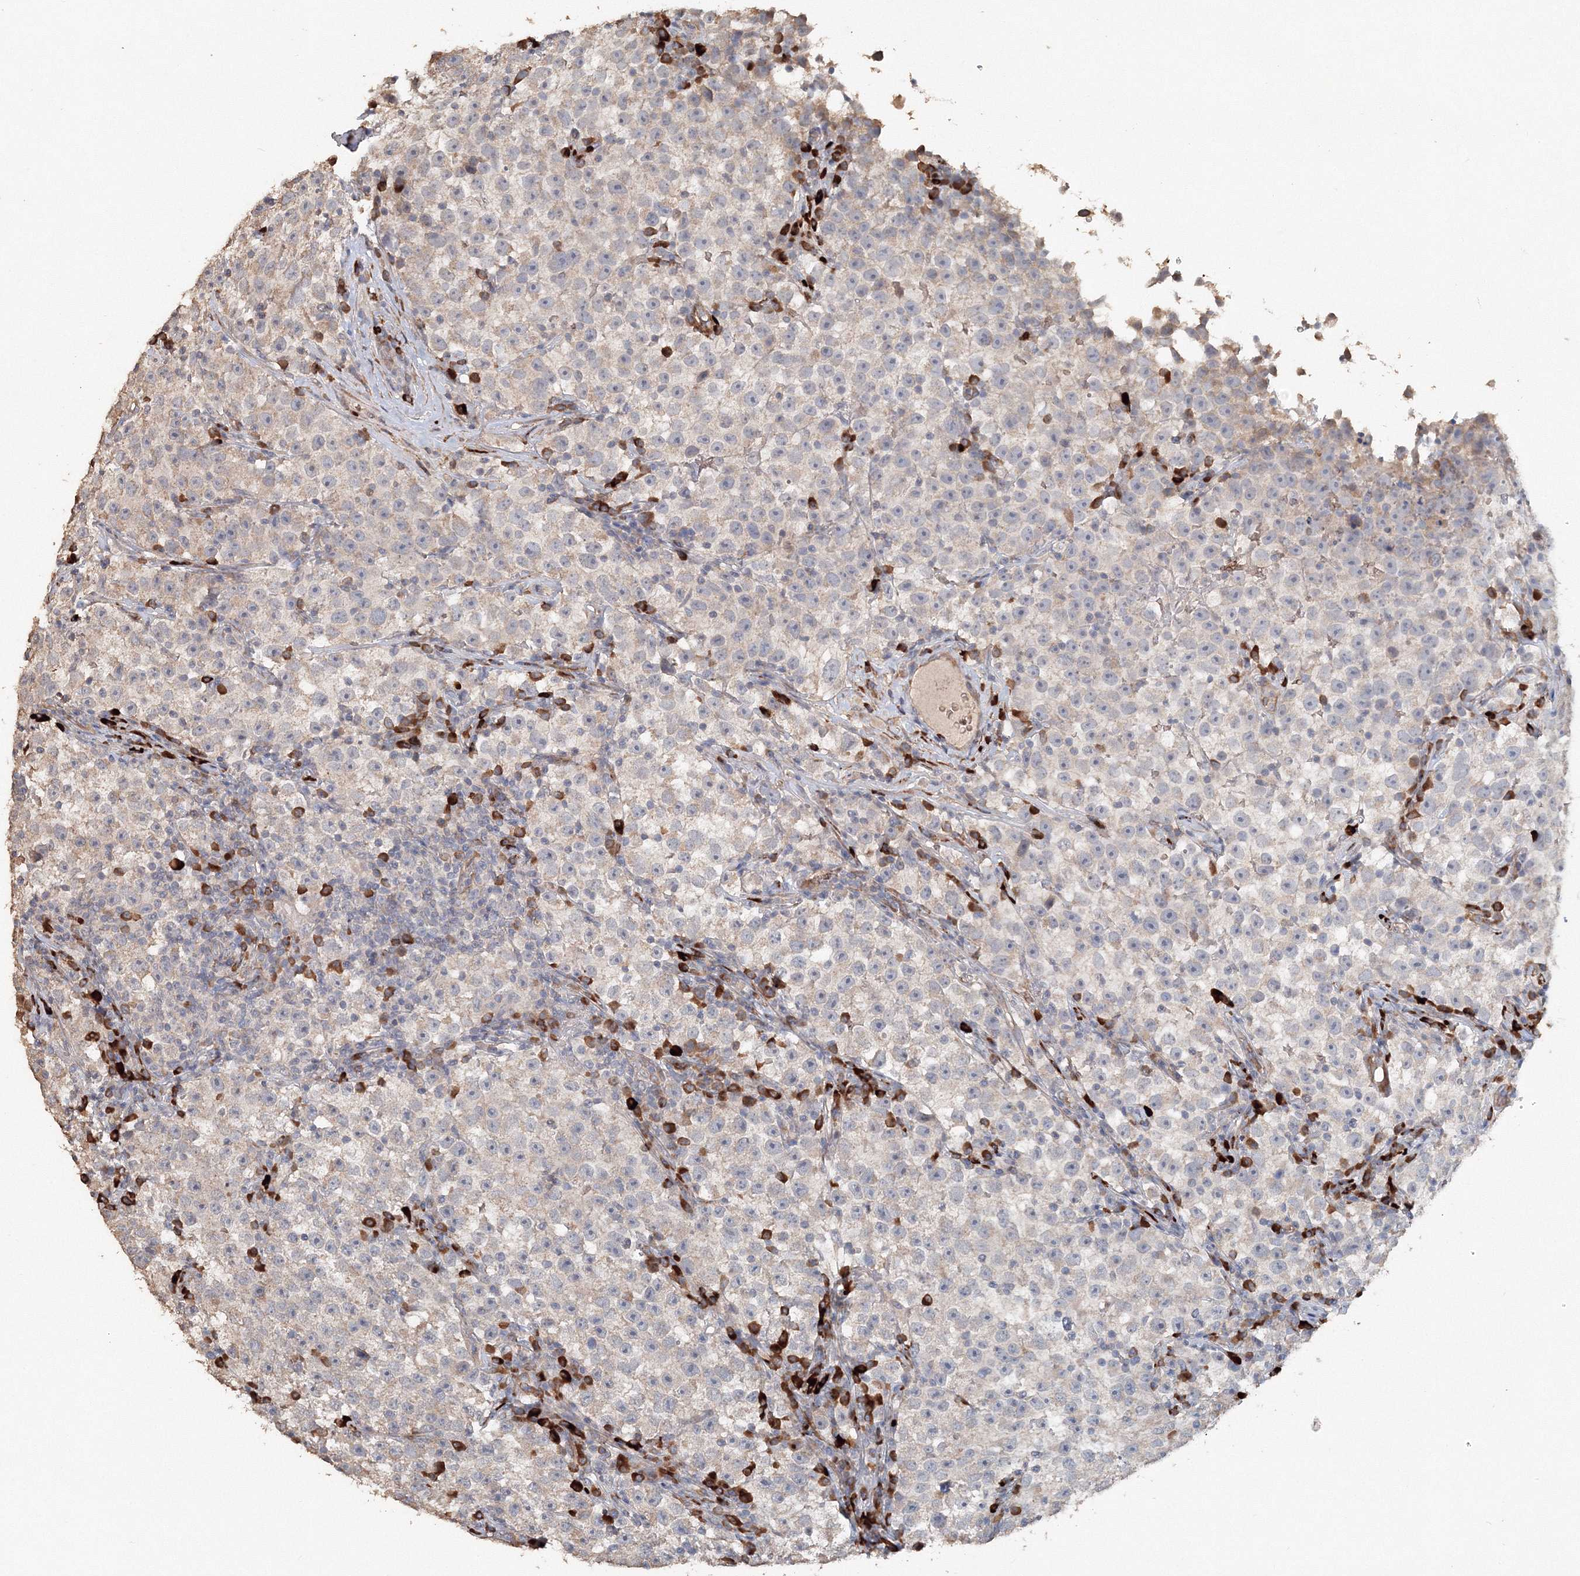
{"staining": {"intensity": "negative", "quantity": "none", "location": "none"}, "tissue": "testis cancer", "cell_type": "Tumor cells", "image_type": "cancer", "snomed": [{"axis": "morphology", "description": "Seminoma, NOS"}, {"axis": "topography", "description": "Testis"}], "caption": "DAB (3,3'-diaminobenzidine) immunohistochemical staining of seminoma (testis) demonstrates no significant staining in tumor cells. (DAB IHC with hematoxylin counter stain).", "gene": "NALF2", "patient": {"sex": "male", "age": 22}}